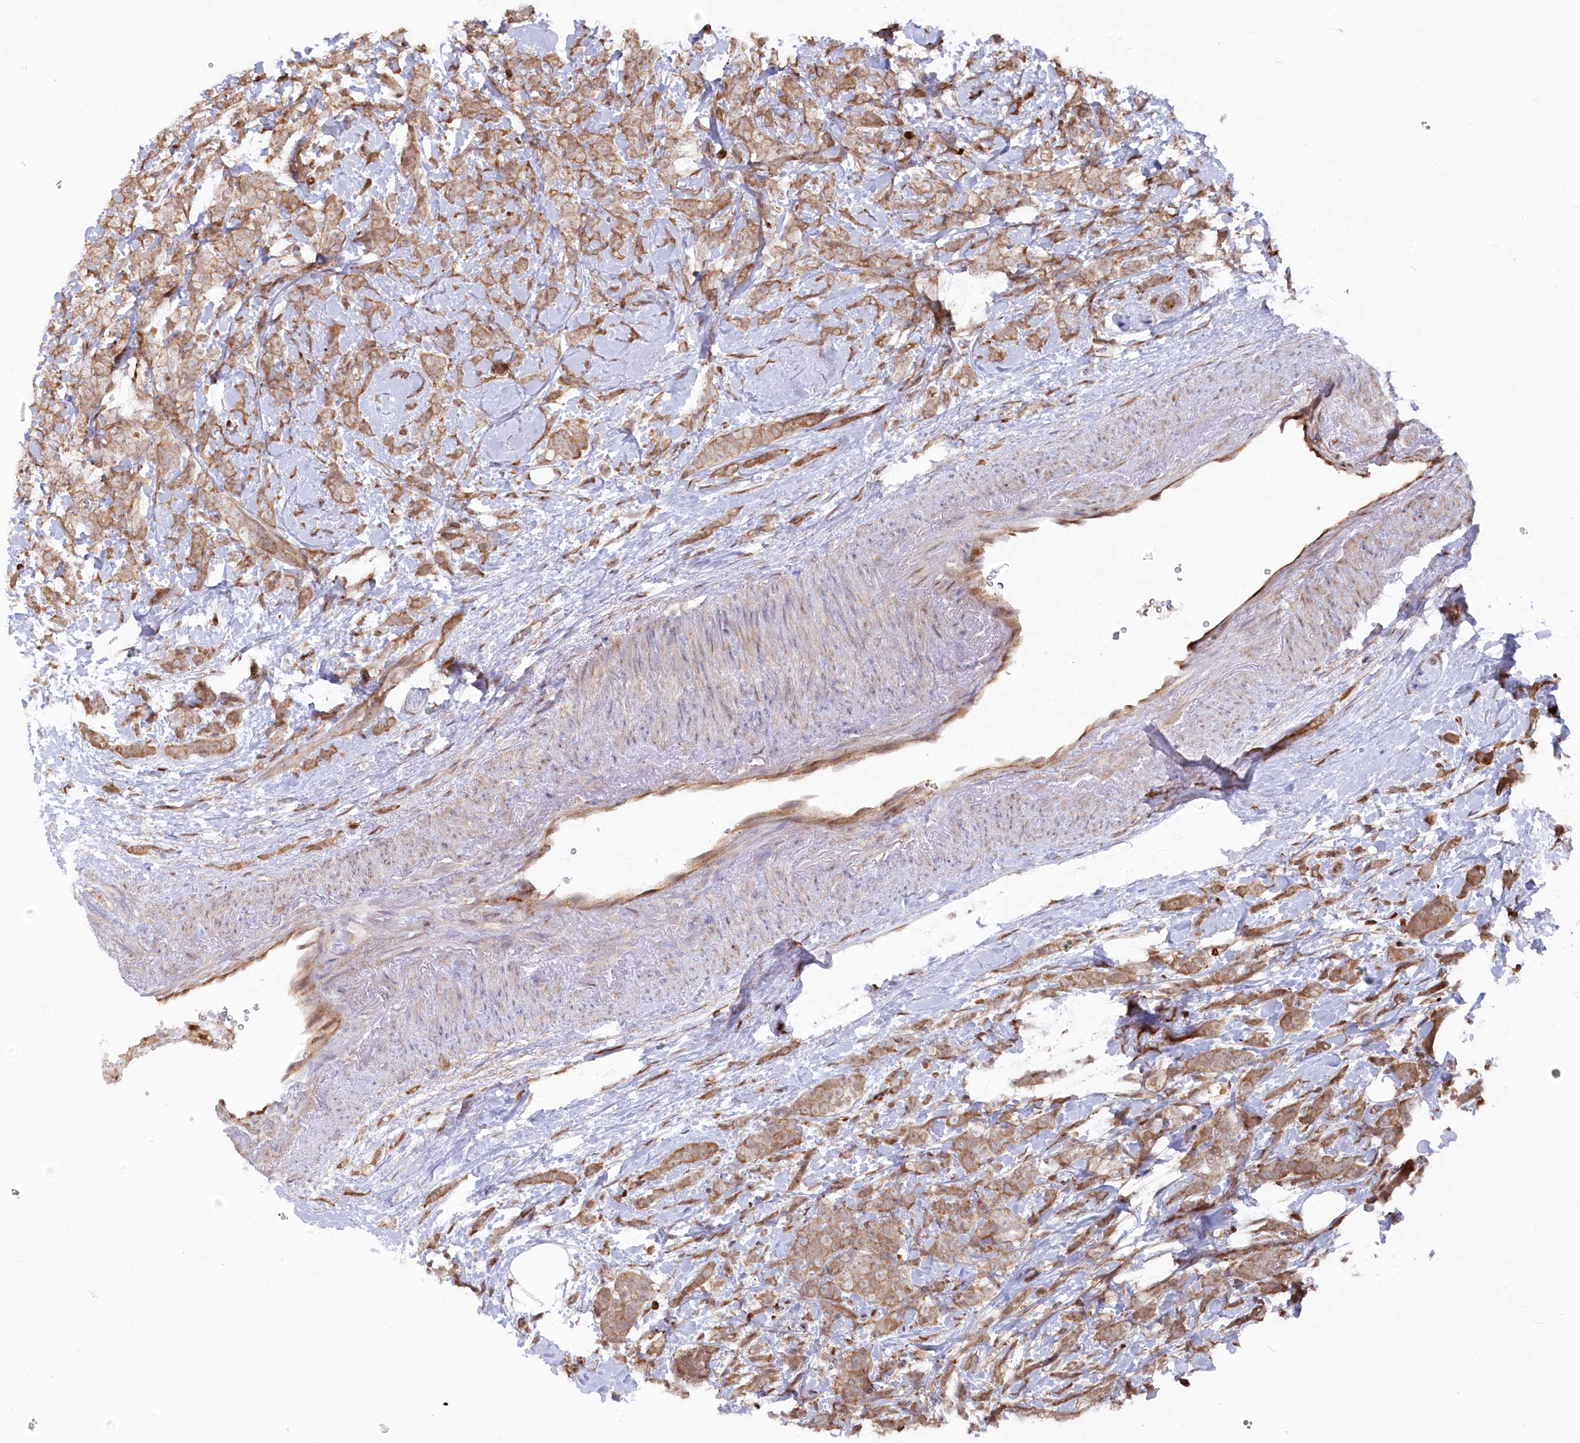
{"staining": {"intensity": "moderate", "quantity": ">75%", "location": "cytoplasmic/membranous"}, "tissue": "breast cancer", "cell_type": "Tumor cells", "image_type": "cancer", "snomed": [{"axis": "morphology", "description": "Lobular carcinoma"}, {"axis": "topography", "description": "Breast"}], "caption": "Tumor cells reveal moderate cytoplasmic/membranous staining in about >75% of cells in lobular carcinoma (breast).", "gene": "PSMA1", "patient": {"sex": "female", "age": 58}}